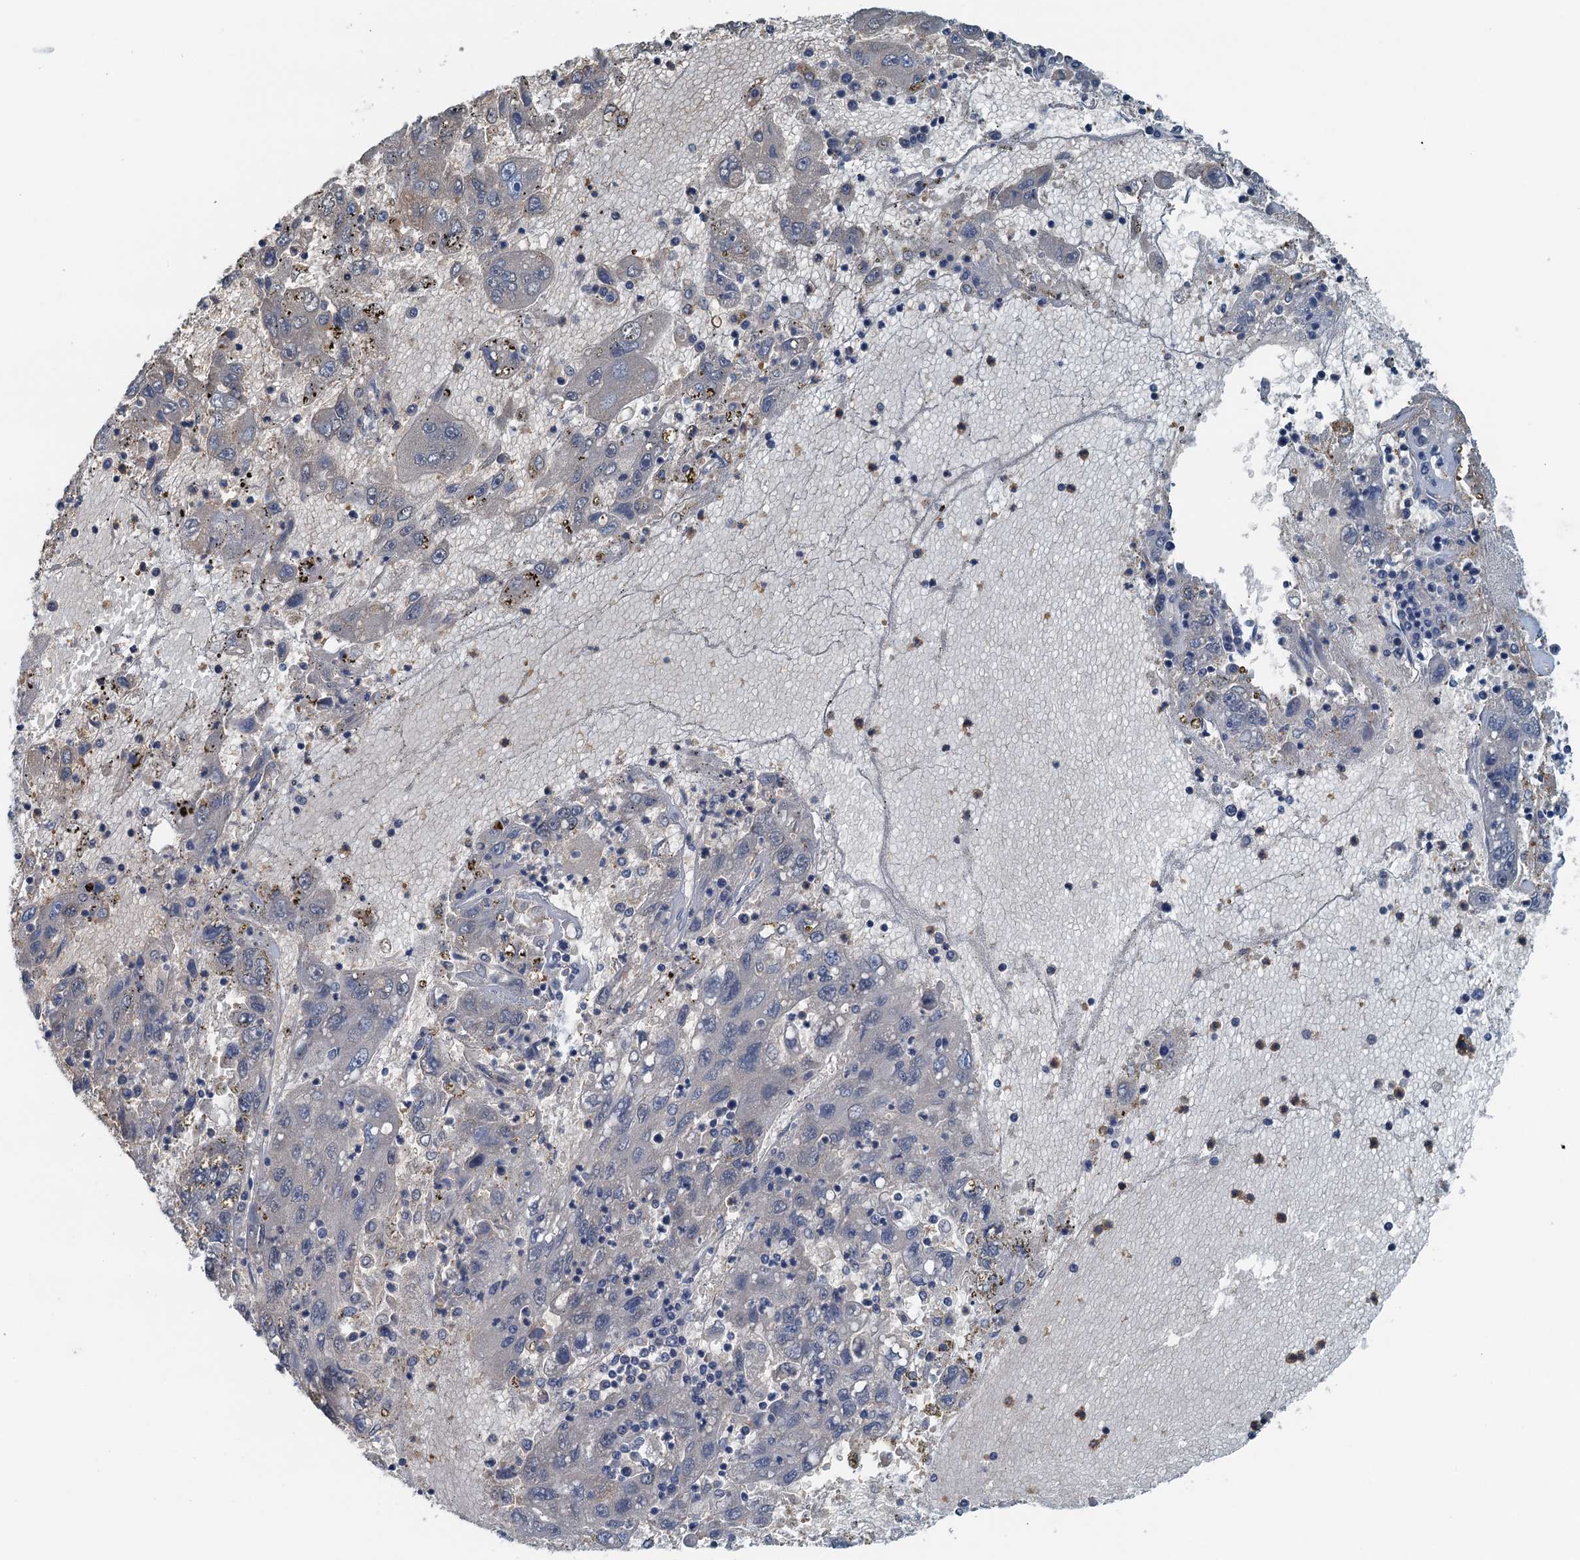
{"staining": {"intensity": "negative", "quantity": "none", "location": "none"}, "tissue": "liver cancer", "cell_type": "Tumor cells", "image_type": "cancer", "snomed": [{"axis": "morphology", "description": "Carcinoma, Hepatocellular, NOS"}, {"axis": "topography", "description": "Liver"}], "caption": "Tumor cells show no significant positivity in liver cancer (hepatocellular carcinoma). Nuclei are stained in blue.", "gene": "LSM14B", "patient": {"sex": "male", "age": 49}}